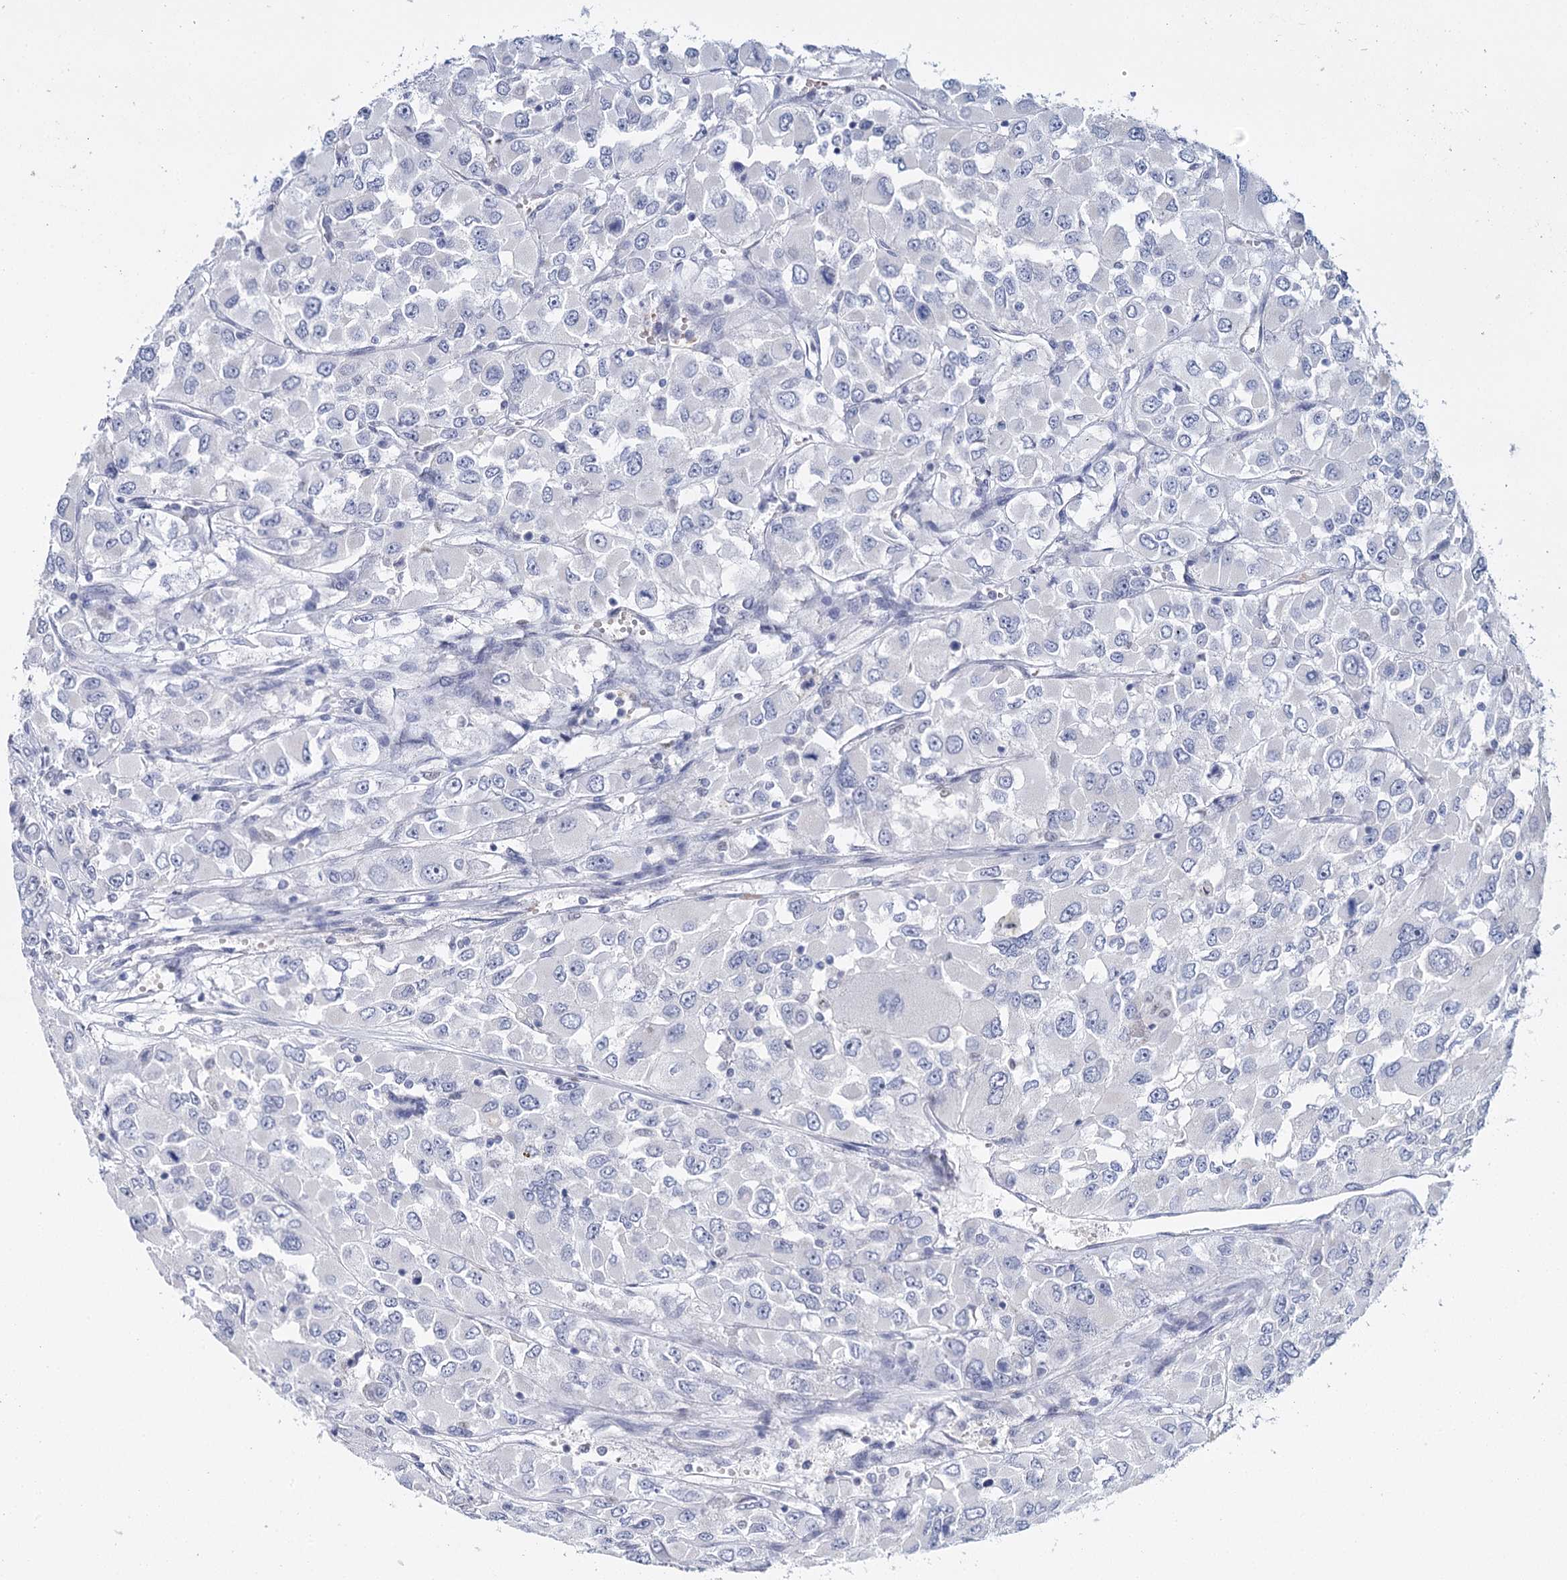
{"staining": {"intensity": "negative", "quantity": "none", "location": "none"}, "tissue": "renal cancer", "cell_type": "Tumor cells", "image_type": "cancer", "snomed": [{"axis": "morphology", "description": "Adenocarcinoma, NOS"}, {"axis": "topography", "description": "Kidney"}], "caption": "Tumor cells are negative for brown protein staining in adenocarcinoma (renal).", "gene": "IGSF3", "patient": {"sex": "female", "age": 52}}